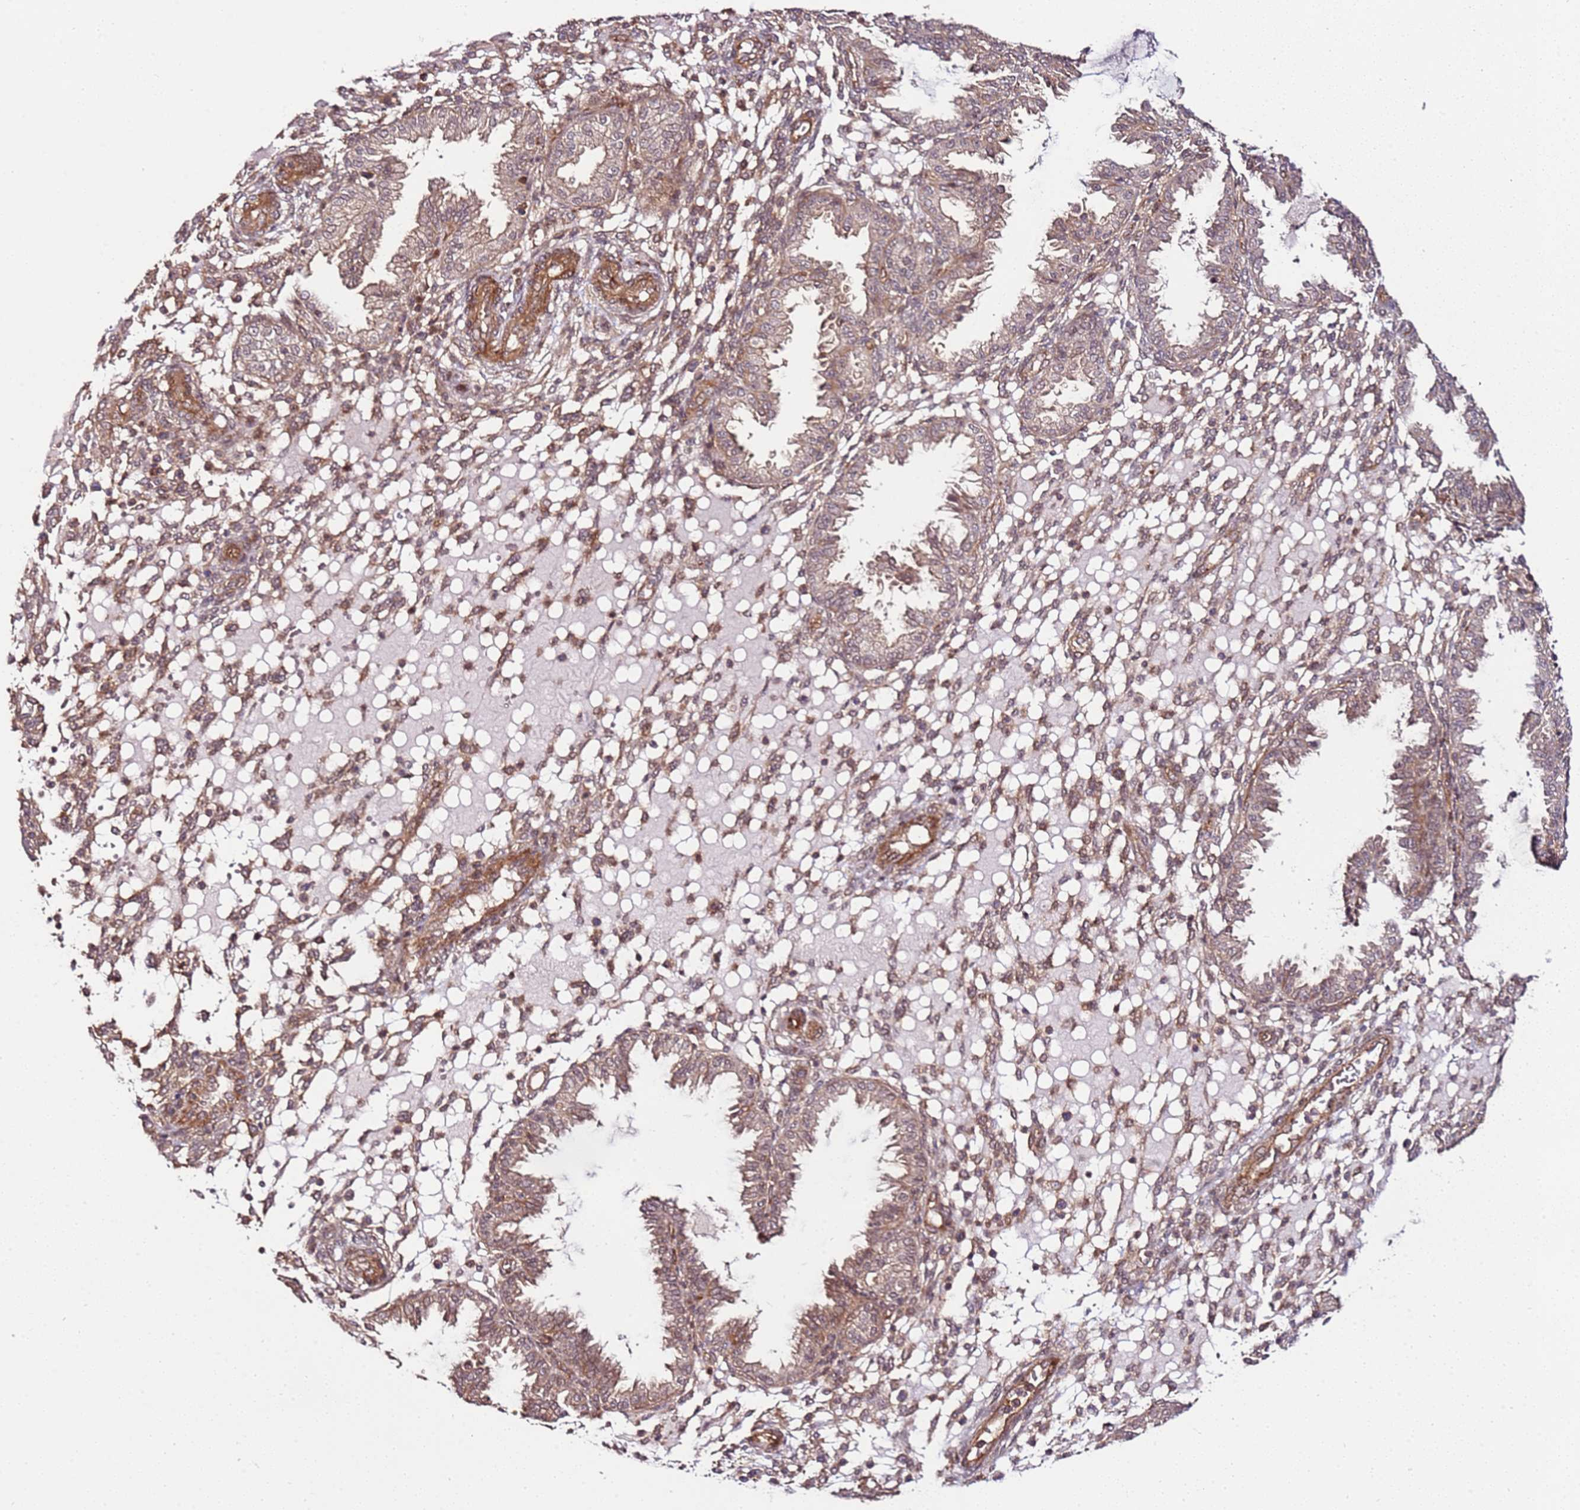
{"staining": {"intensity": "moderate", "quantity": "25%-75%", "location": "cytoplasmic/membranous"}, "tissue": "endometrium", "cell_type": "Cells in endometrial stroma", "image_type": "normal", "snomed": [{"axis": "morphology", "description": "Normal tissue, NOS"}, {"axis": "topography", "description": "Endometrium"}], "caption": "An image of human endometrium stained for a protein exhibits moderate cytoplasmic/membranous brown staining in cells in endometrial stroma.", "gene": "CCNYL1", "patient": {"sex": "female", "age": 33}}